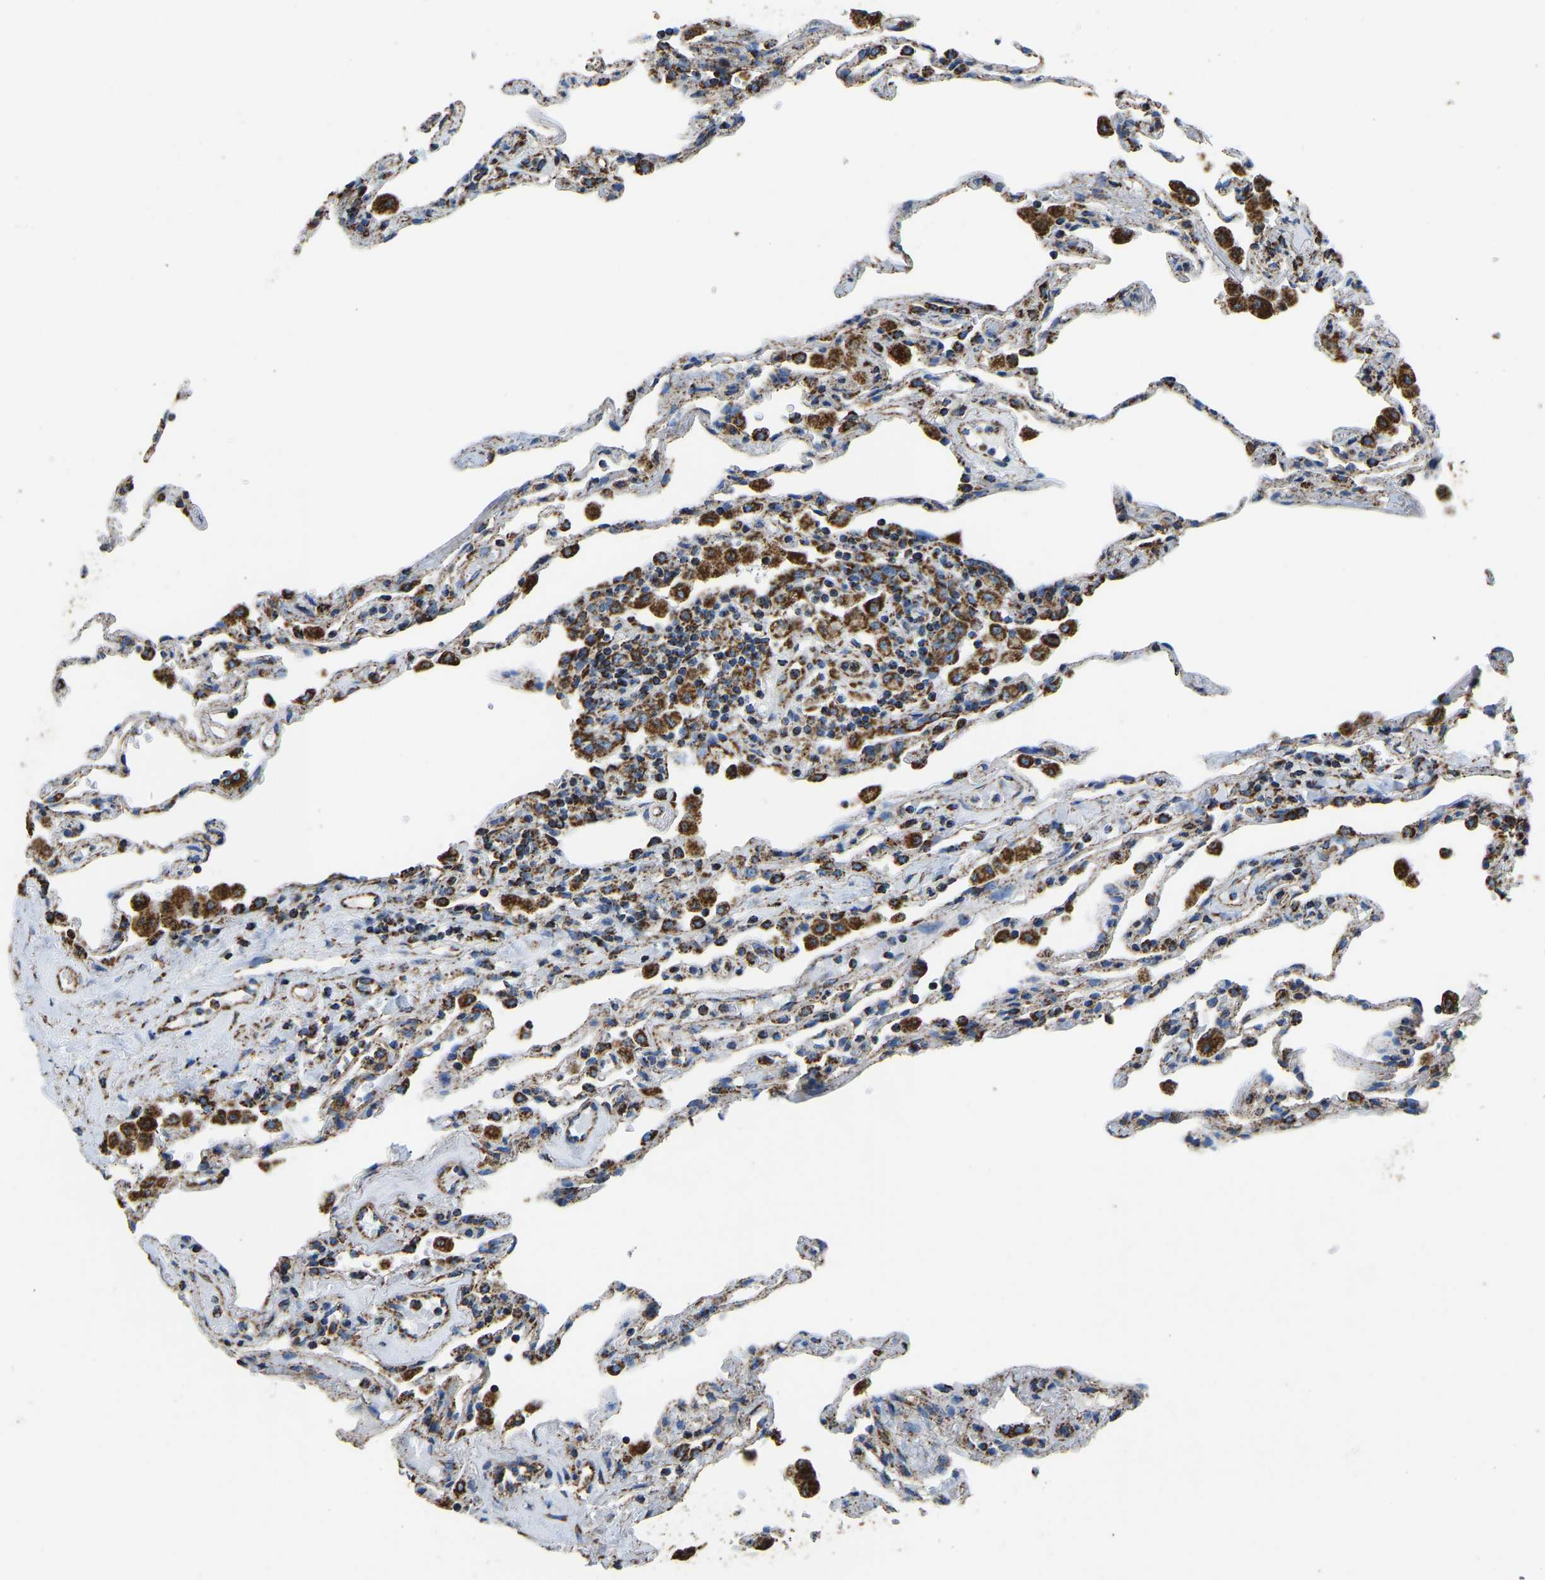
{"staining": {"intensity": "strong", "quantity": "<25%", "location": "cytoplasmic/membranous"}, "tissue": "lung", "cell_type": "Alveolar cells", "image_type": "normal", "snomed": [{"axis": "morphology", "description": "Normal tissue, NOS"}, {"axis": "topography", "description": "Lung"}], "caption": "A medium amount of strong cytoplasmic/membranous positivity is identified in approximately <25% of alveolar cells in normal lung.", "gene": "IRX6", "patient": {"sex": "male", "age": 59}}